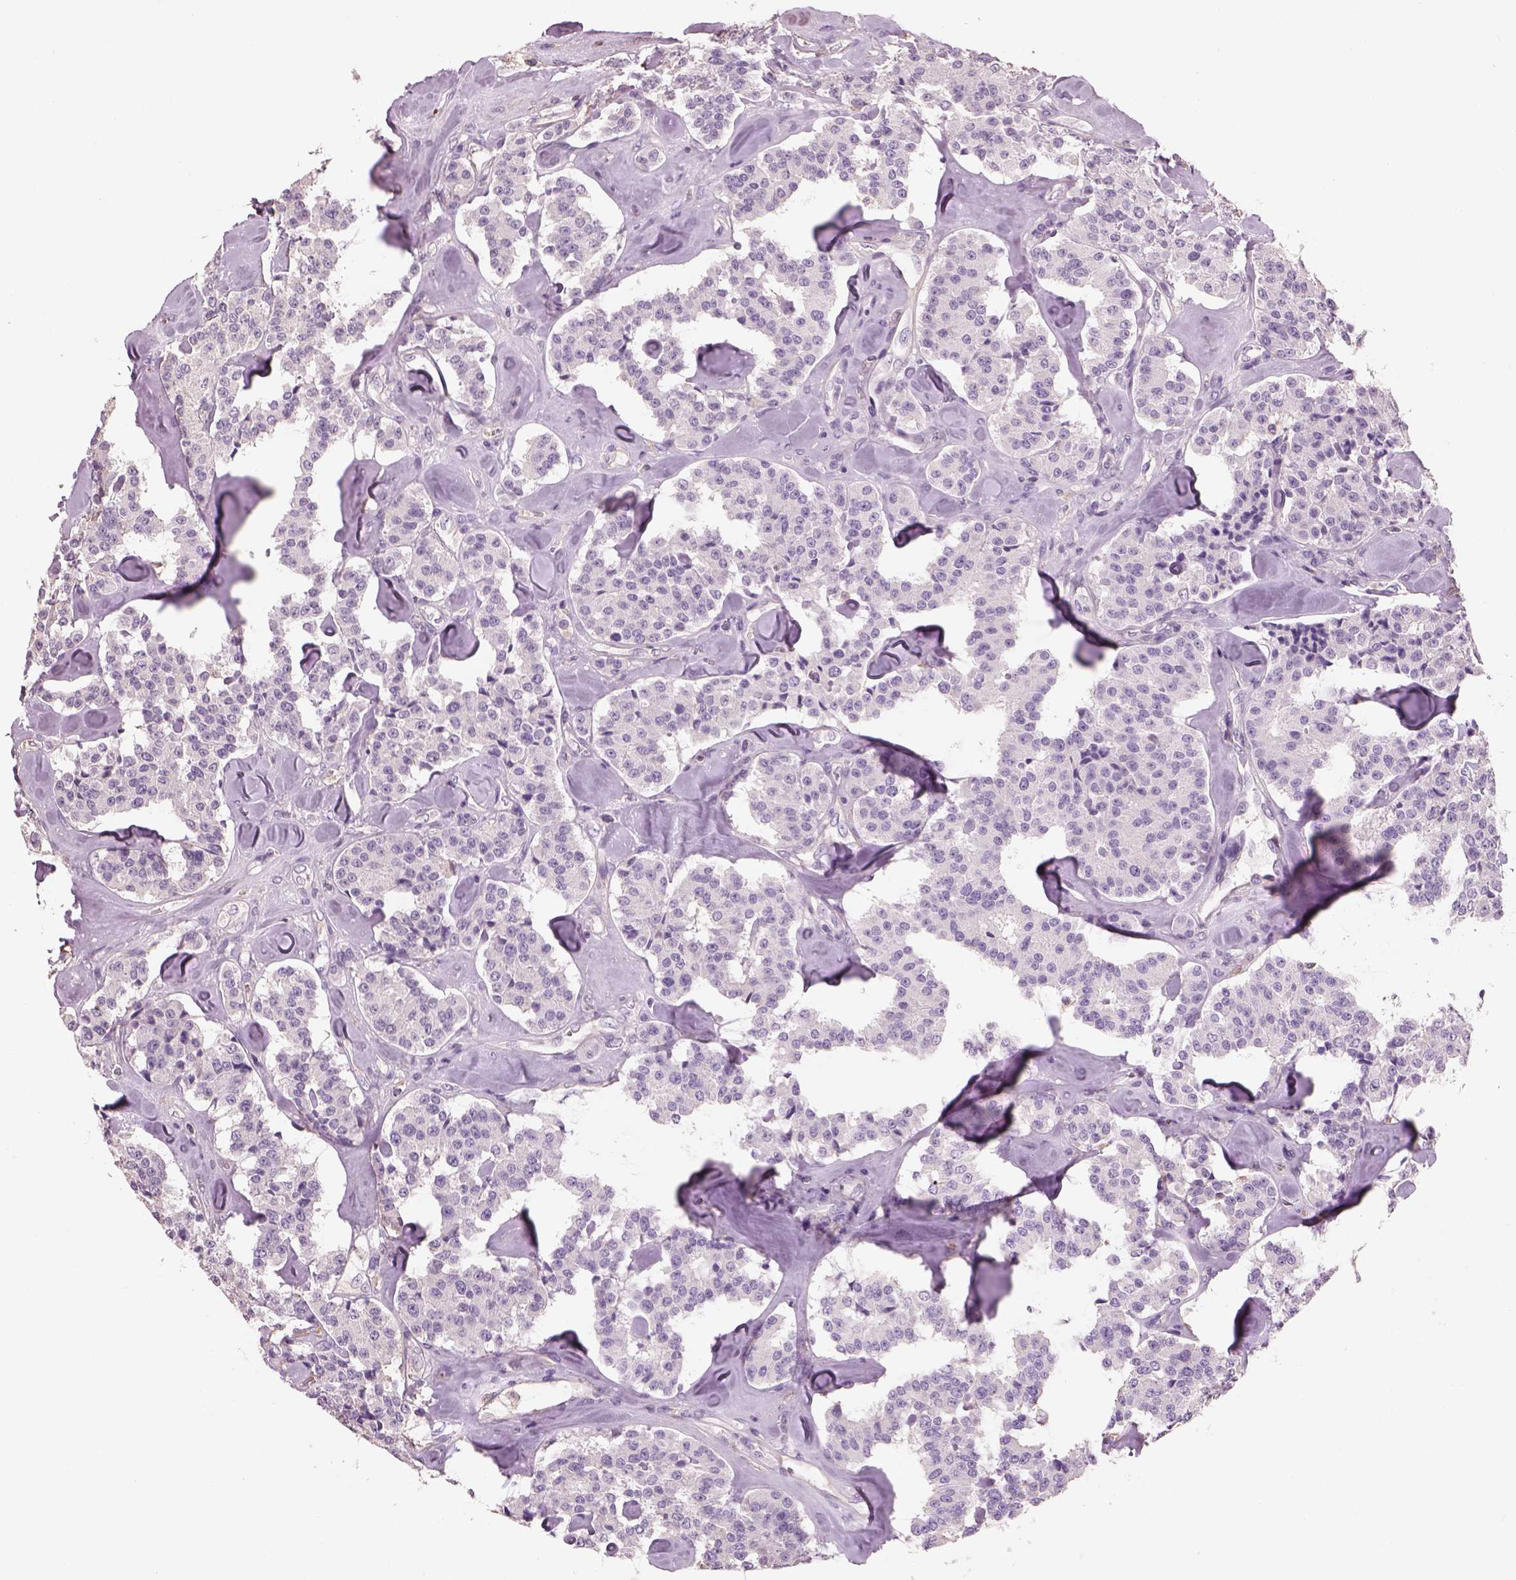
{"staining": {"intensity": "negative", "quantity": "none", "location": "none"}, "tissue": "carcinoid", "cell_type": "Tumor cells", "image_type": "cancer", "snomed": [{"axis": "morphology", "description": "Carcinoid, malignant, NOS"}, {"axis": "topography", "description": "Pancreas"}], "caption": "A micrograph of human carcinoid (malignant) is negative for staining in tumor cells.", "gene": "OTUD6A", "patient": {"sex": "male", "age": 41}}